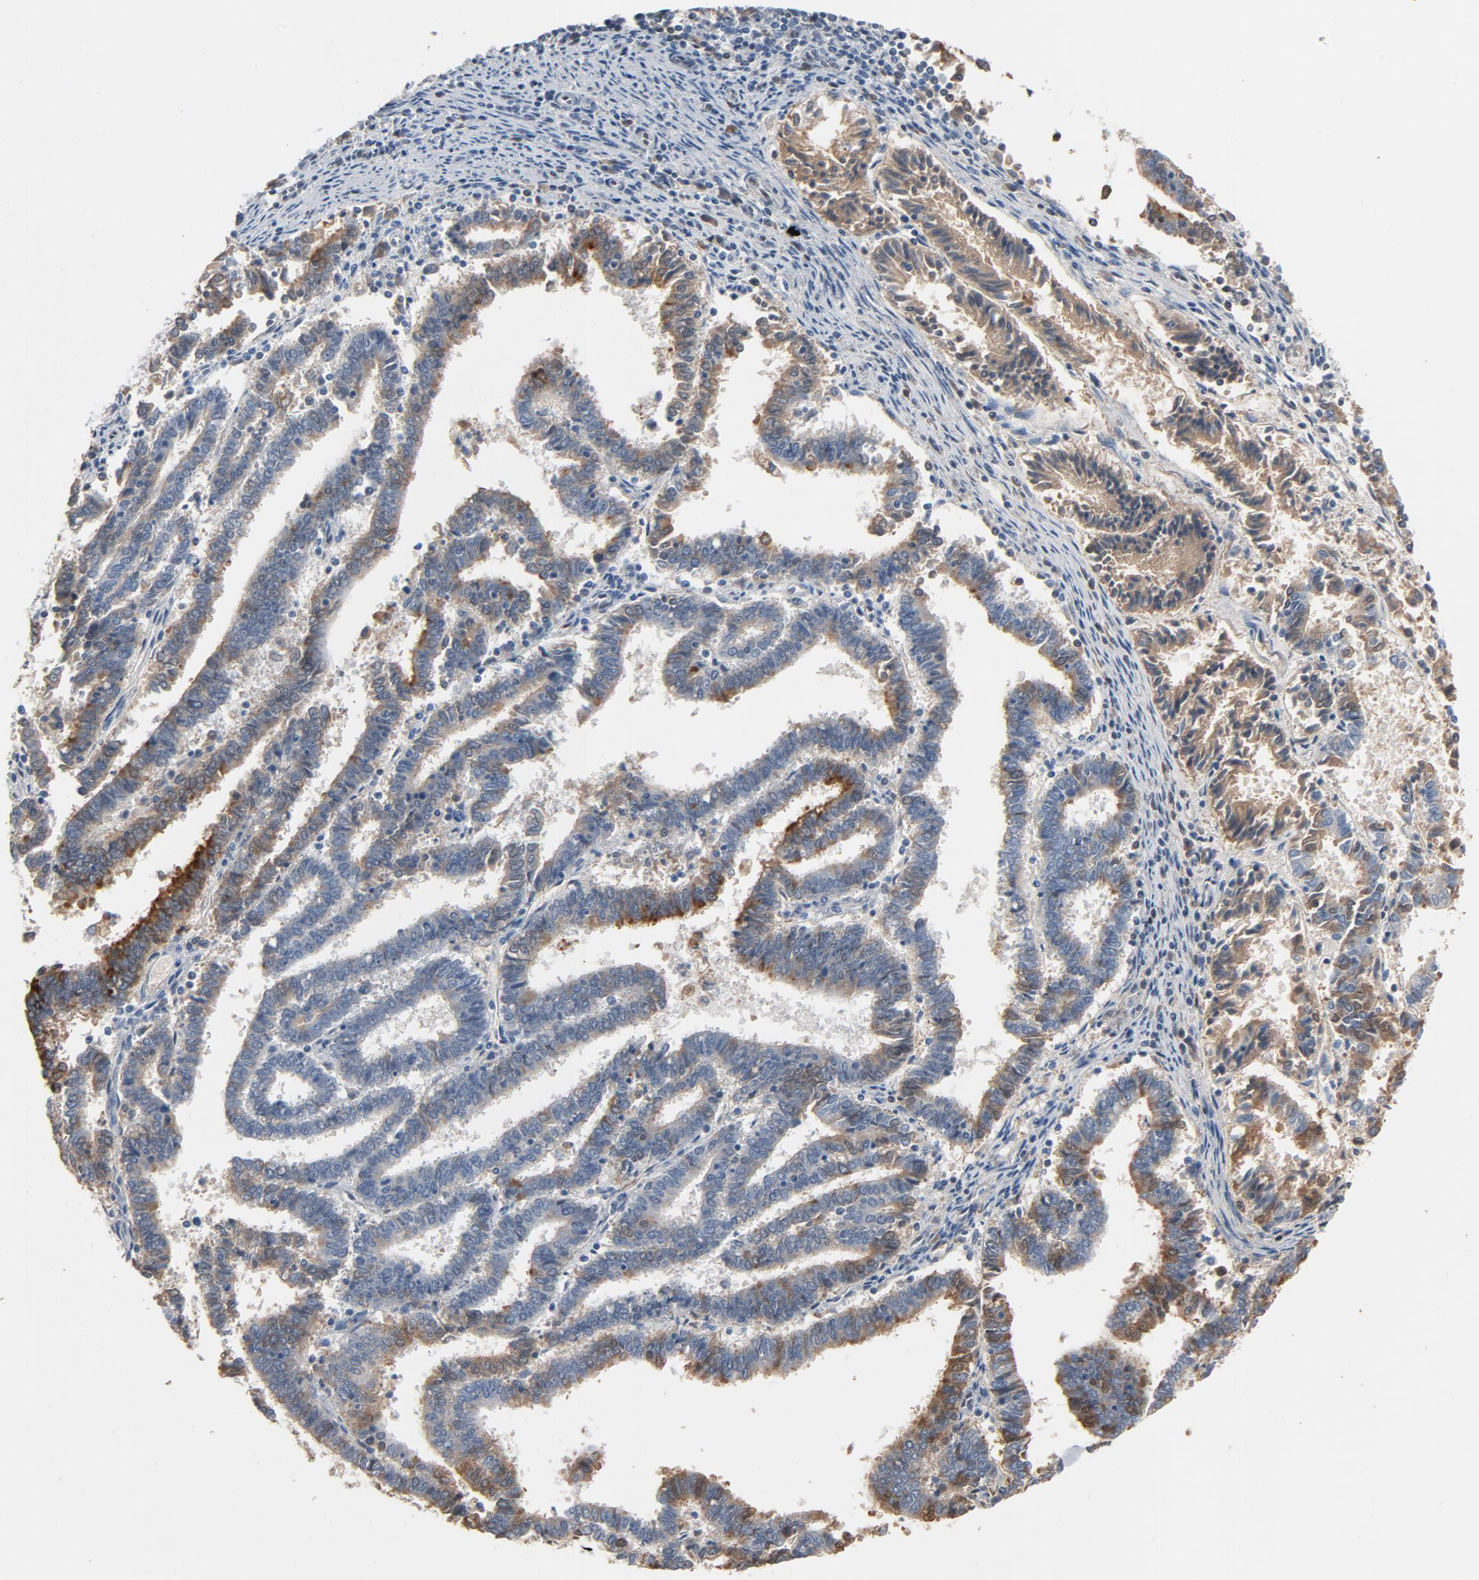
{"staining": {"intensity": "strong", "quantity": "<25%", "location": "cytoplasmic/membranous"}, "tissue": "endometrial cancer", "cell_type": "Tumor cells", "image_type": "cancer", "snomed": [{"axis": "morphology", "description": "Adenocarcinoma, NOS"}, {"axis": "topography", "description": "Uterus"}], "caption": "DAB immunohistochemical staining of adenocarcinoma (endometrial) reveals strong cytoplasmic/membranous protein staining in approximately <25% of tumor cells.", "gene": "FOXP1", "patient": {"sex": "female", "age": 83}}